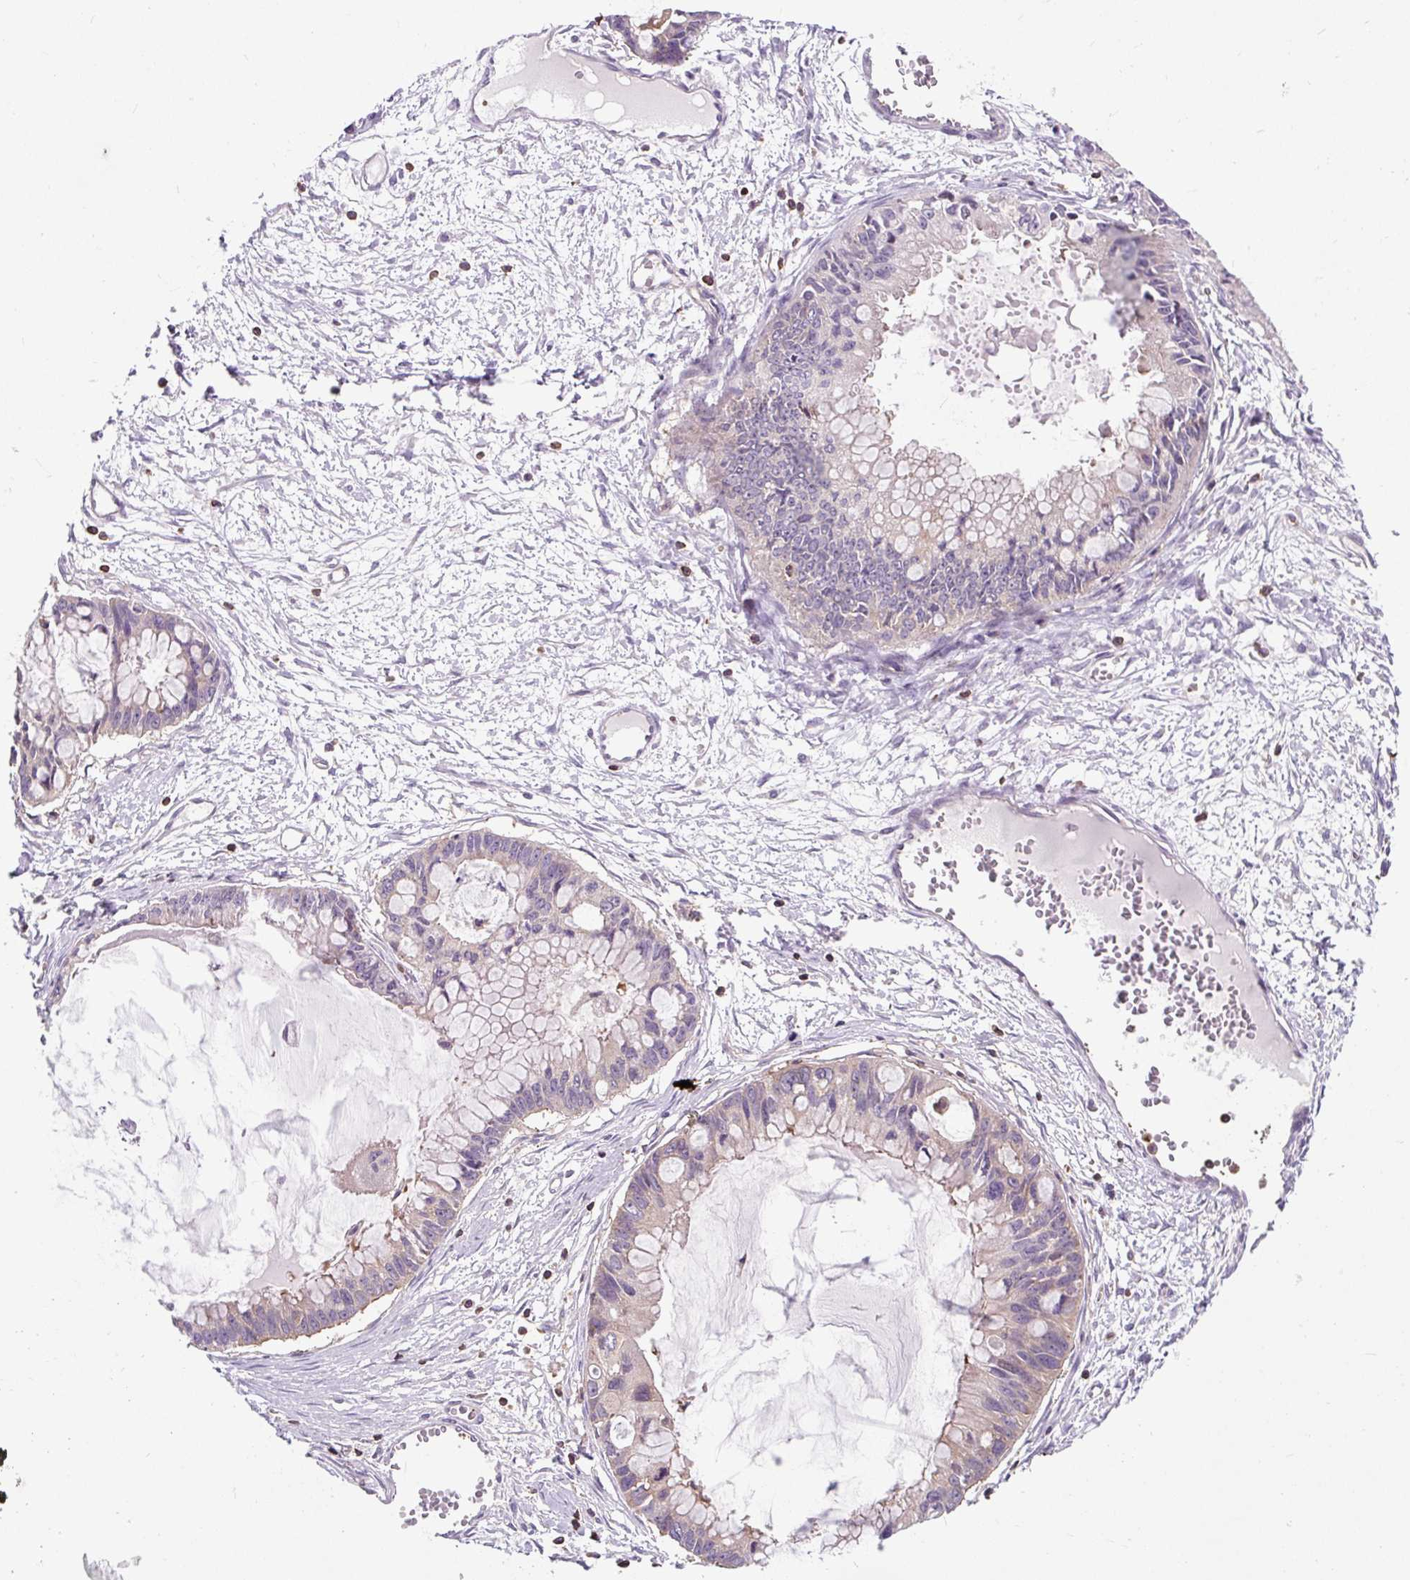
{"staining": {"intensity": "weak", "quantity": "<25%", "location": "cytoplasmic/membranous"}, "tissue": "ovarian cancer", "cell_type": "Tumor cells", "image_type": "cancer", "snomed": [{"axis": "morphology", "description": "Cystadenocarcinoma, mucinous, NOS"}, {"axis": "topography", "description": "Ovary"}], "caption": "Immunohistochemistry (IHC) image of neoplastic tissue: ovarian mucinous cystadenocarcinoma stained with DAB (3,3'-diaminobenzidine) shows no significant protein positivity in tumor cells.", "gene": "CISD3", "patient": {"sex": "female", "age": 63}}